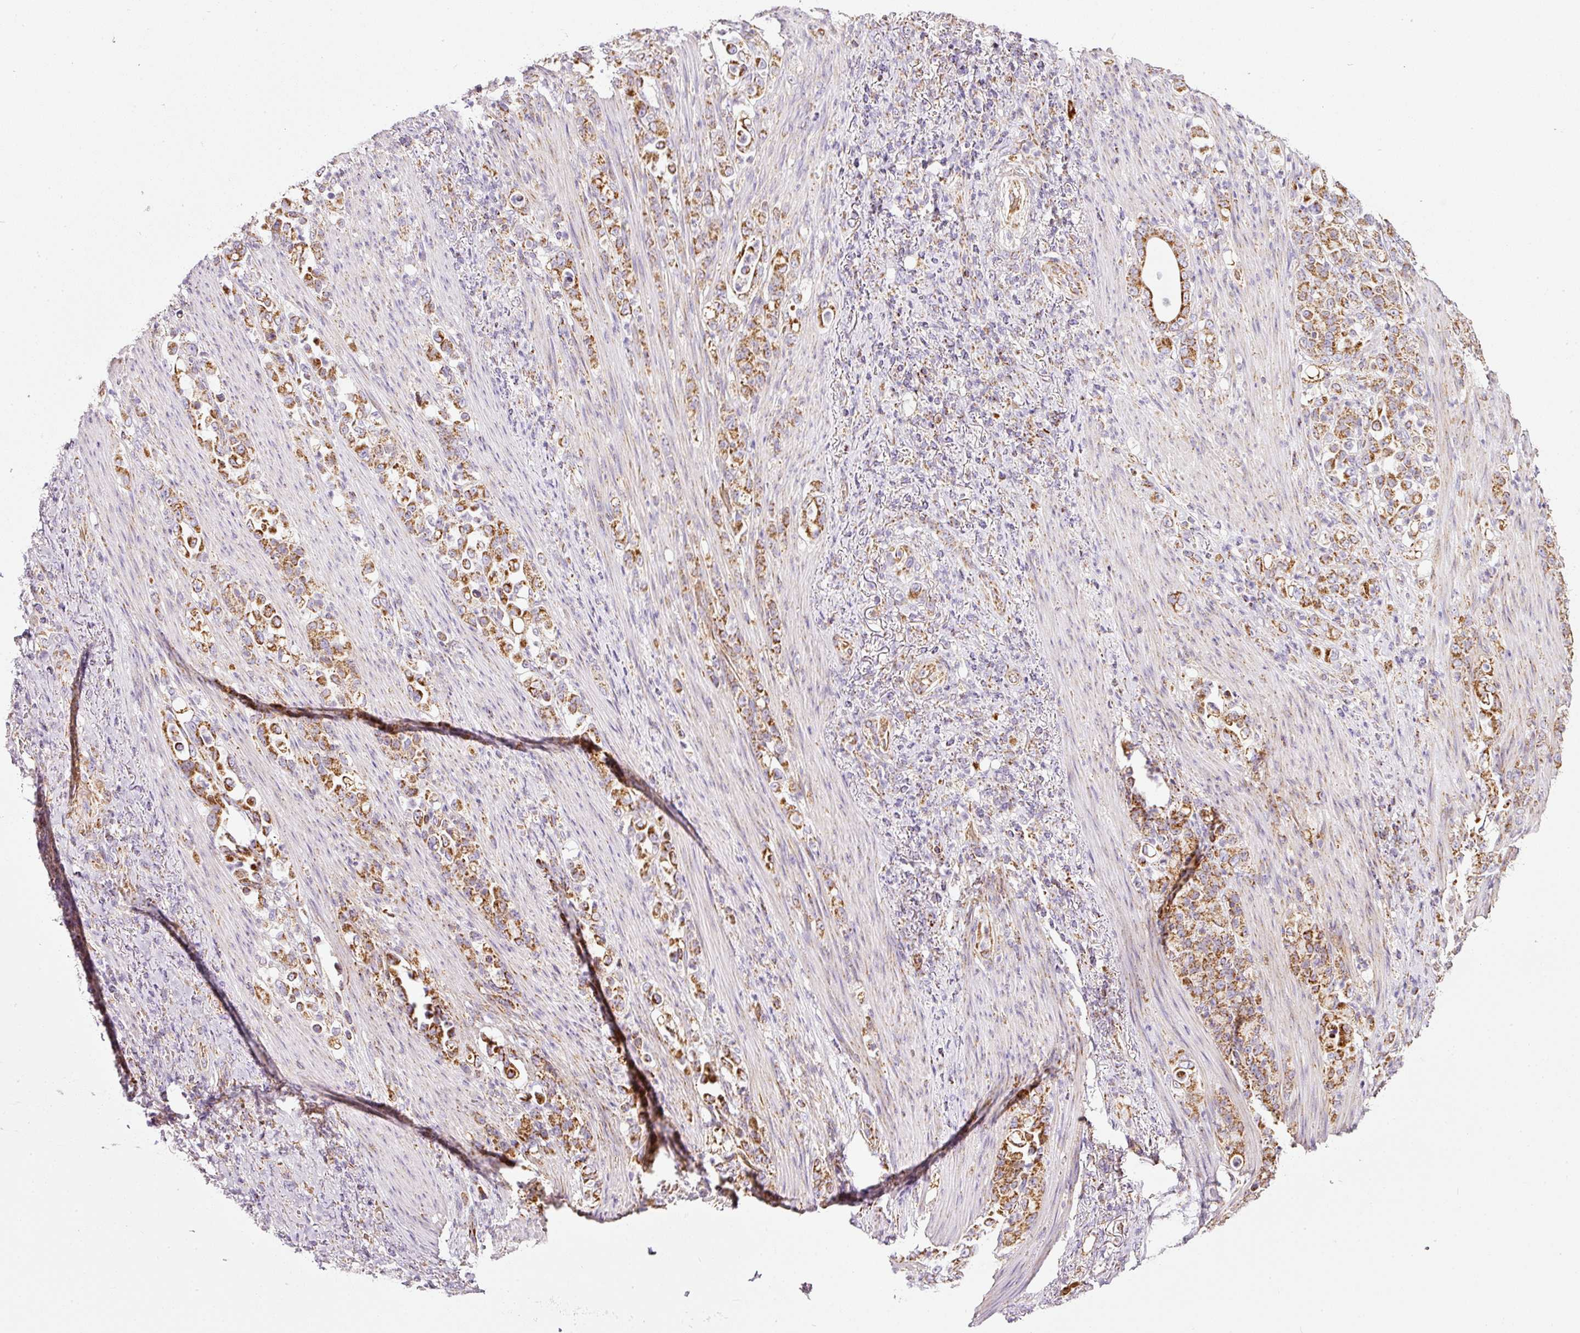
{"staining": {"intensity": "moderate", "quantity": ">75%", "location": "cytoplasmic/membranous"}, "tissue": "stomach cancer", "cell_type": "Tumor cells", "image_type": "cancer", "snomed": [{"axis": "morphology", "description": "Normal tissue, NOS"}, {"axis": "morphology", "description": "Adenocarcinoma, NOS"}, {"axis": "topography", "description": "Stomach"}], "caption": "Protein expression analysis of stomach adenocarcinoma reveals moderate cytoplasmic/membranous staining in about >75% of tumor cells.", "gene": "SDHA", "patient": {"sex": "female", "age": 79}}